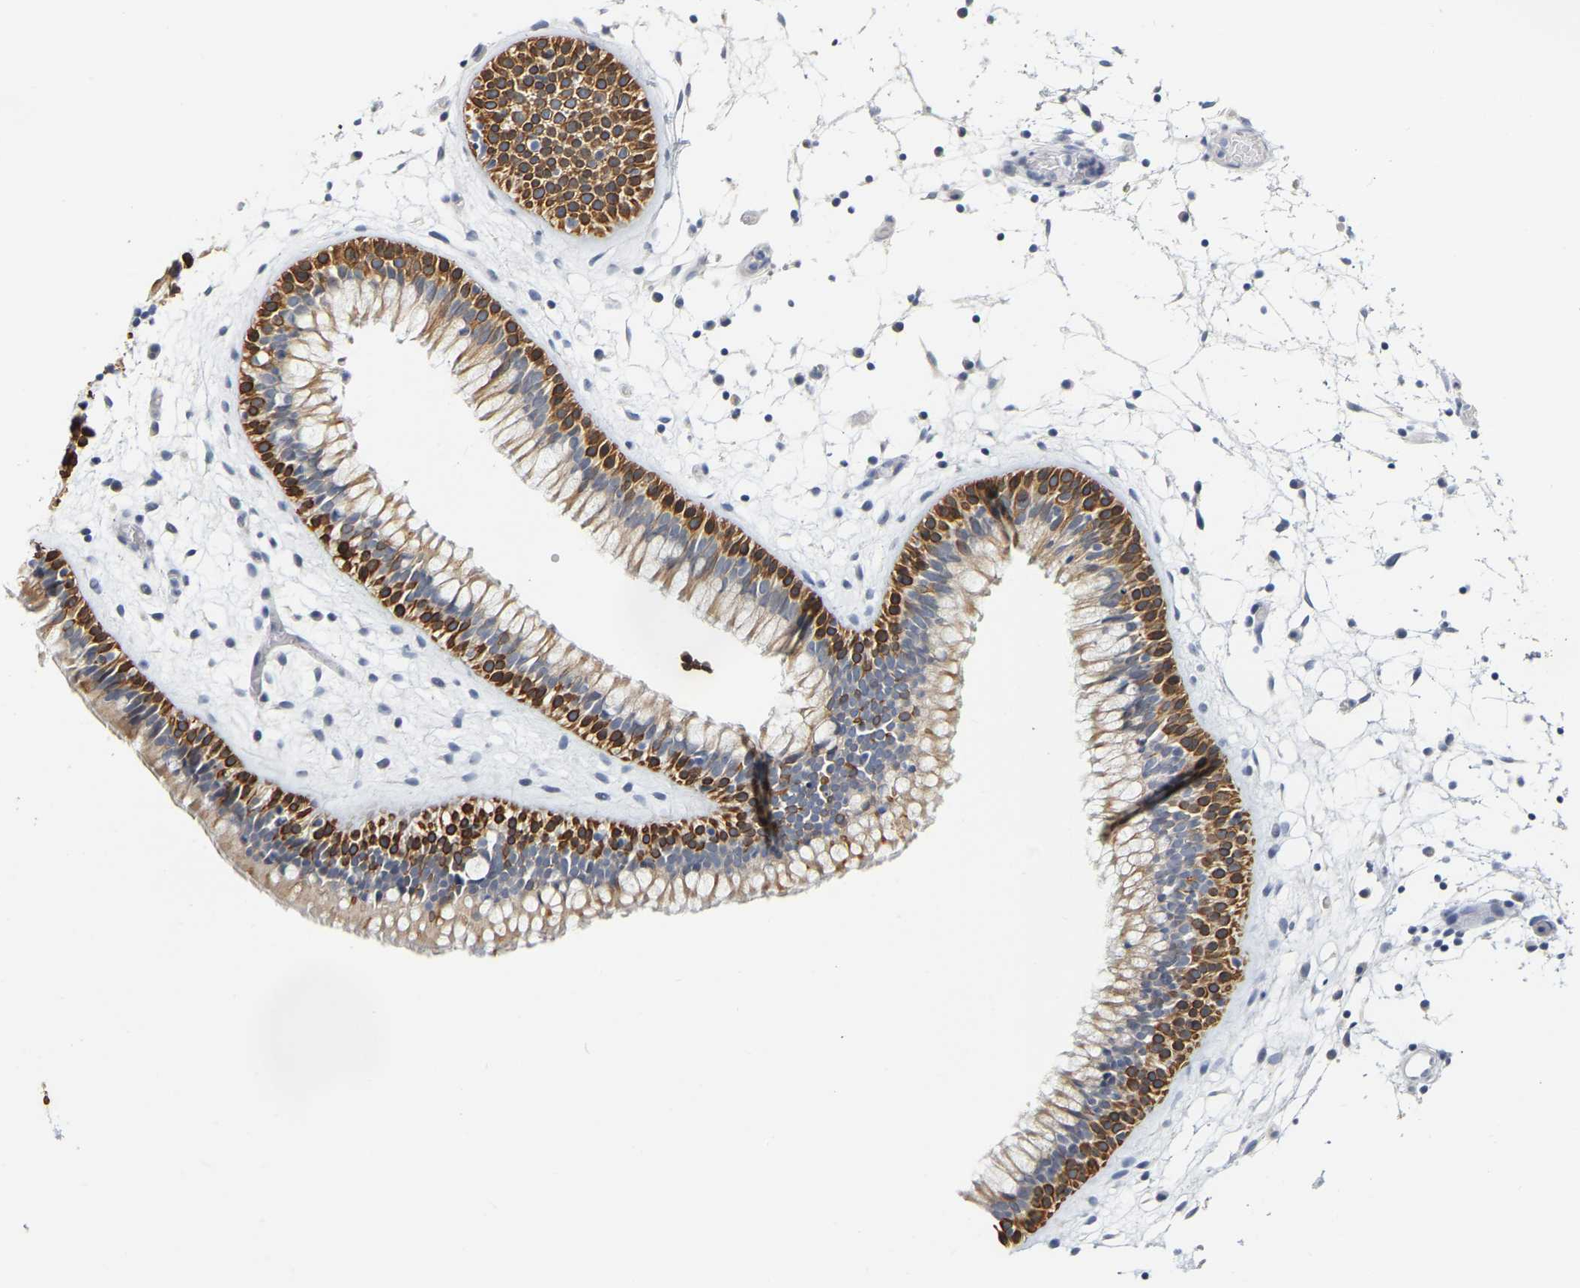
{"staining": {"intensity": "strong", "quantity": "25%-75%", "location": "cytoplasmic/membranous"}, "tissue": "nasopharynx", "cell_type": "Respiratory epithelial cells", "image_type": "normal", "snomed": [{"axis": "morphology", "description": "Normal tissue, NOS"}, {"axis": "morphology", "description": "Inflammation, NOS"}, {"axis": "topography", "description": "Nasopharynx"}], "caption": "IHC micrograph of normal nasopharynx: nasopharynx stained using IHC exhibits high levels of strong protein expression localized specifically in the cytoplasmic/membranous of respiratory epithelial cells, appearing as a cytoplasmic/membranous brown color.", "gene": "KRT76", "patient": {"sex": "male", "age": 48}}